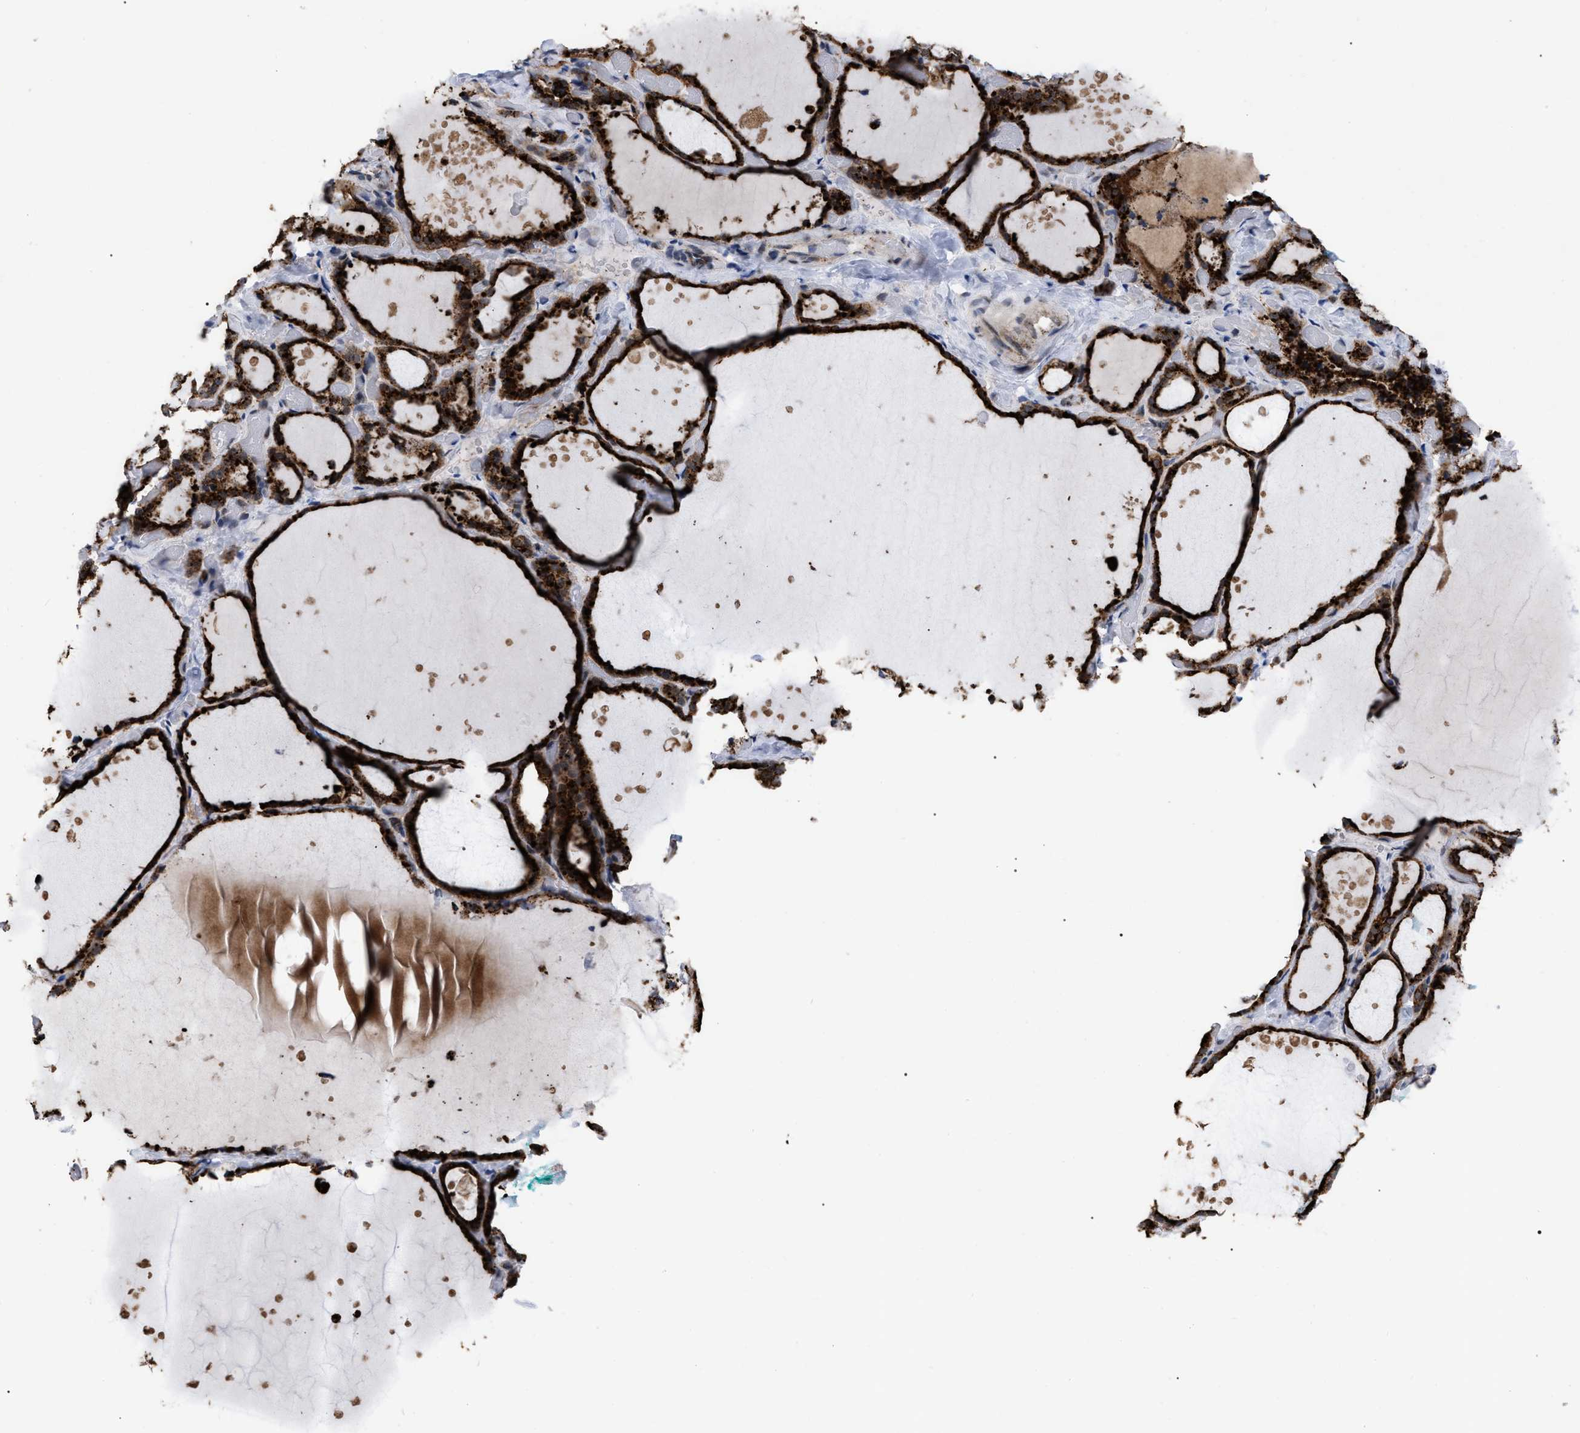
{"staining": {"intensity": "strong", "quantity": ">75%", "location": "cytoplasmic/membranous"}, "tissue": "thyroid gland", "cell_type": "Glandular cells", "image_type": "normal", "snomed": [{"axis": "morphology", "description": "Normal tissue, NOS"}, {"axis": "topography", "description": "Thyroid gland"}], "caption": "Glandular cells reveal high levels of strong cytoplasmic/membranous expression in approximately >75% of cells in normal human thyroid gland. Nuclei are stained in blue.", "gene": "UPF1", "patient": {"sex": "female", "age": 44}}